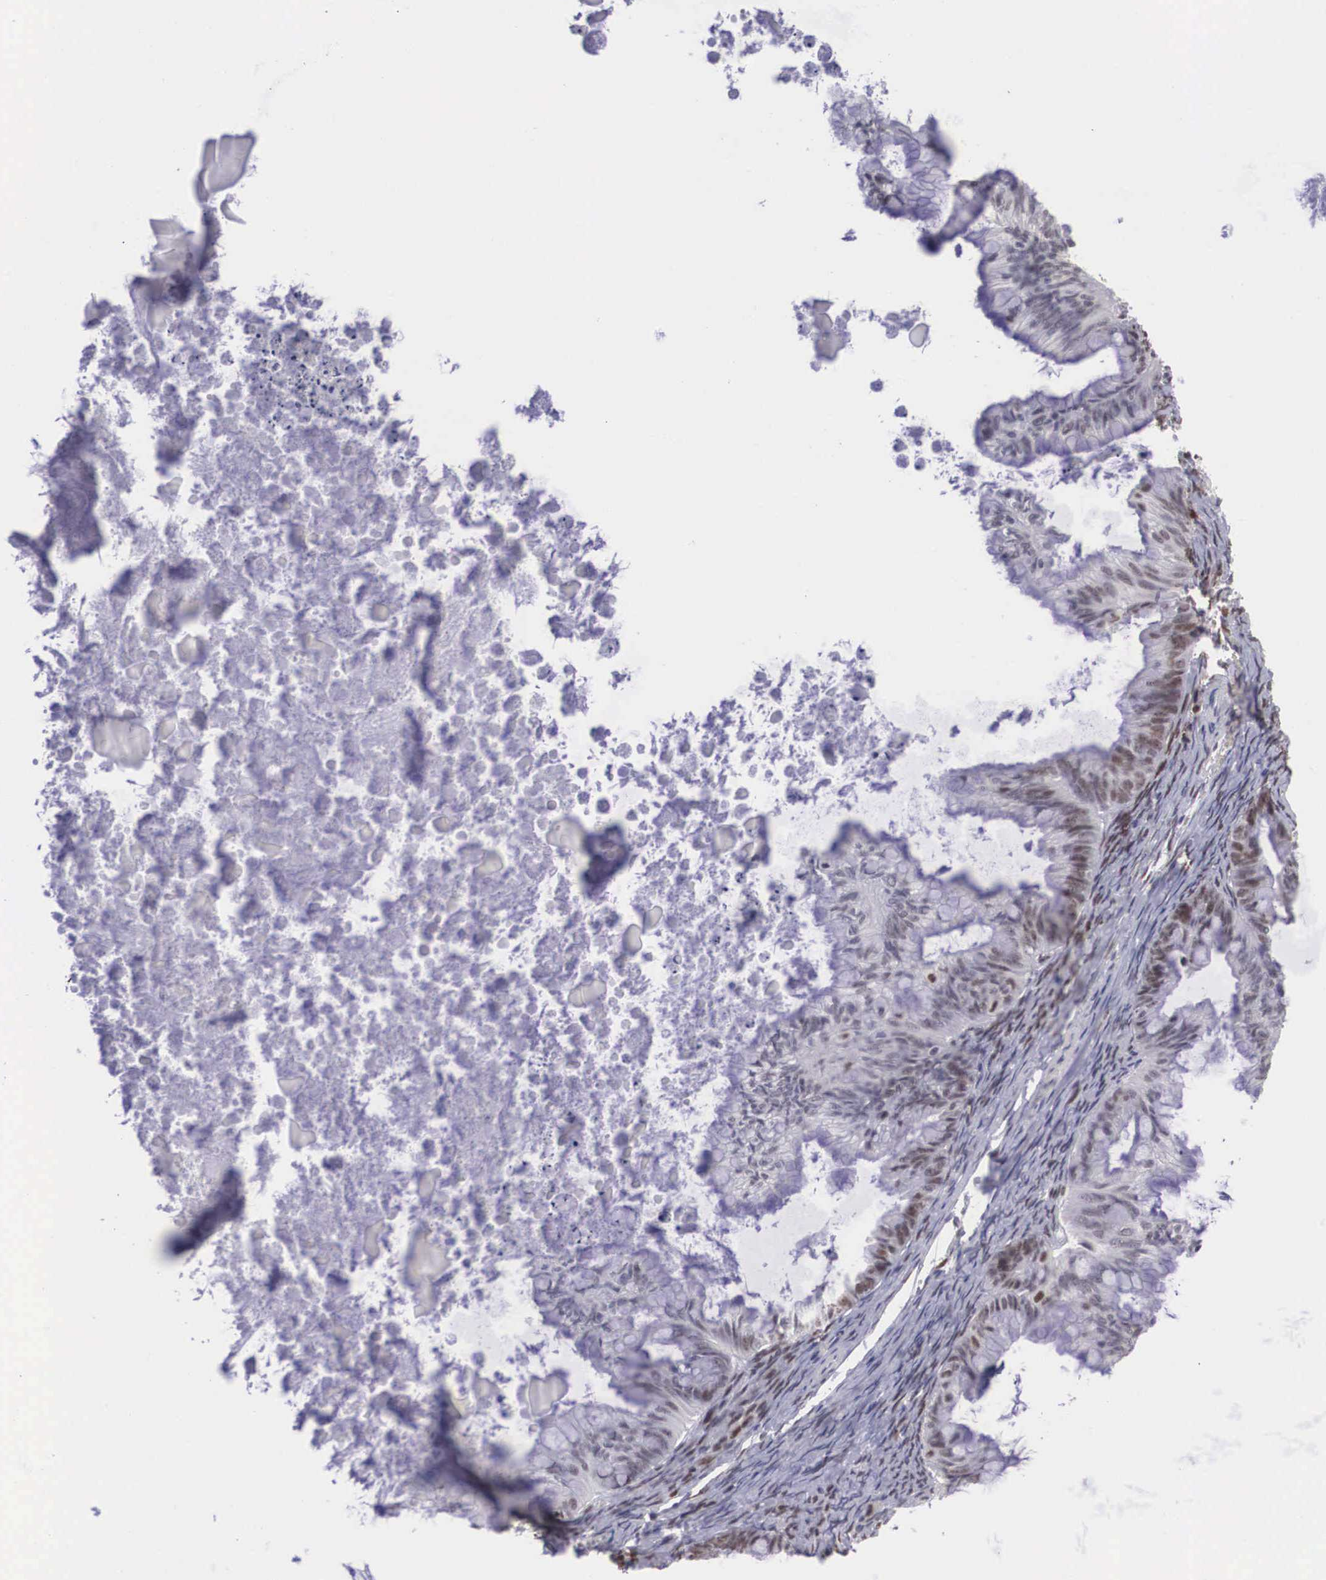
{"staining": {"intensity": "weak", "quantity": ">75%", "location": "nuclear"}, "tissue": "ovarian cancer", "cell_type": "Tumor cells", "image_type": "cancer", "snomed": [{"axis": "morphology", "description": "Cystadenocarcinoma, mucinous, NOS"}, {"axis": "topography", "description": "Ovary"}], "caption": "Immunohistochemical staining of human ovarian mucinous cystadenocarcinoma demonstrates low levels of weak nuclear protein expression in approximately >75% of tumor cells.", "gene": "ZNF275", "patient": {"sex": "female", "age": 57}}